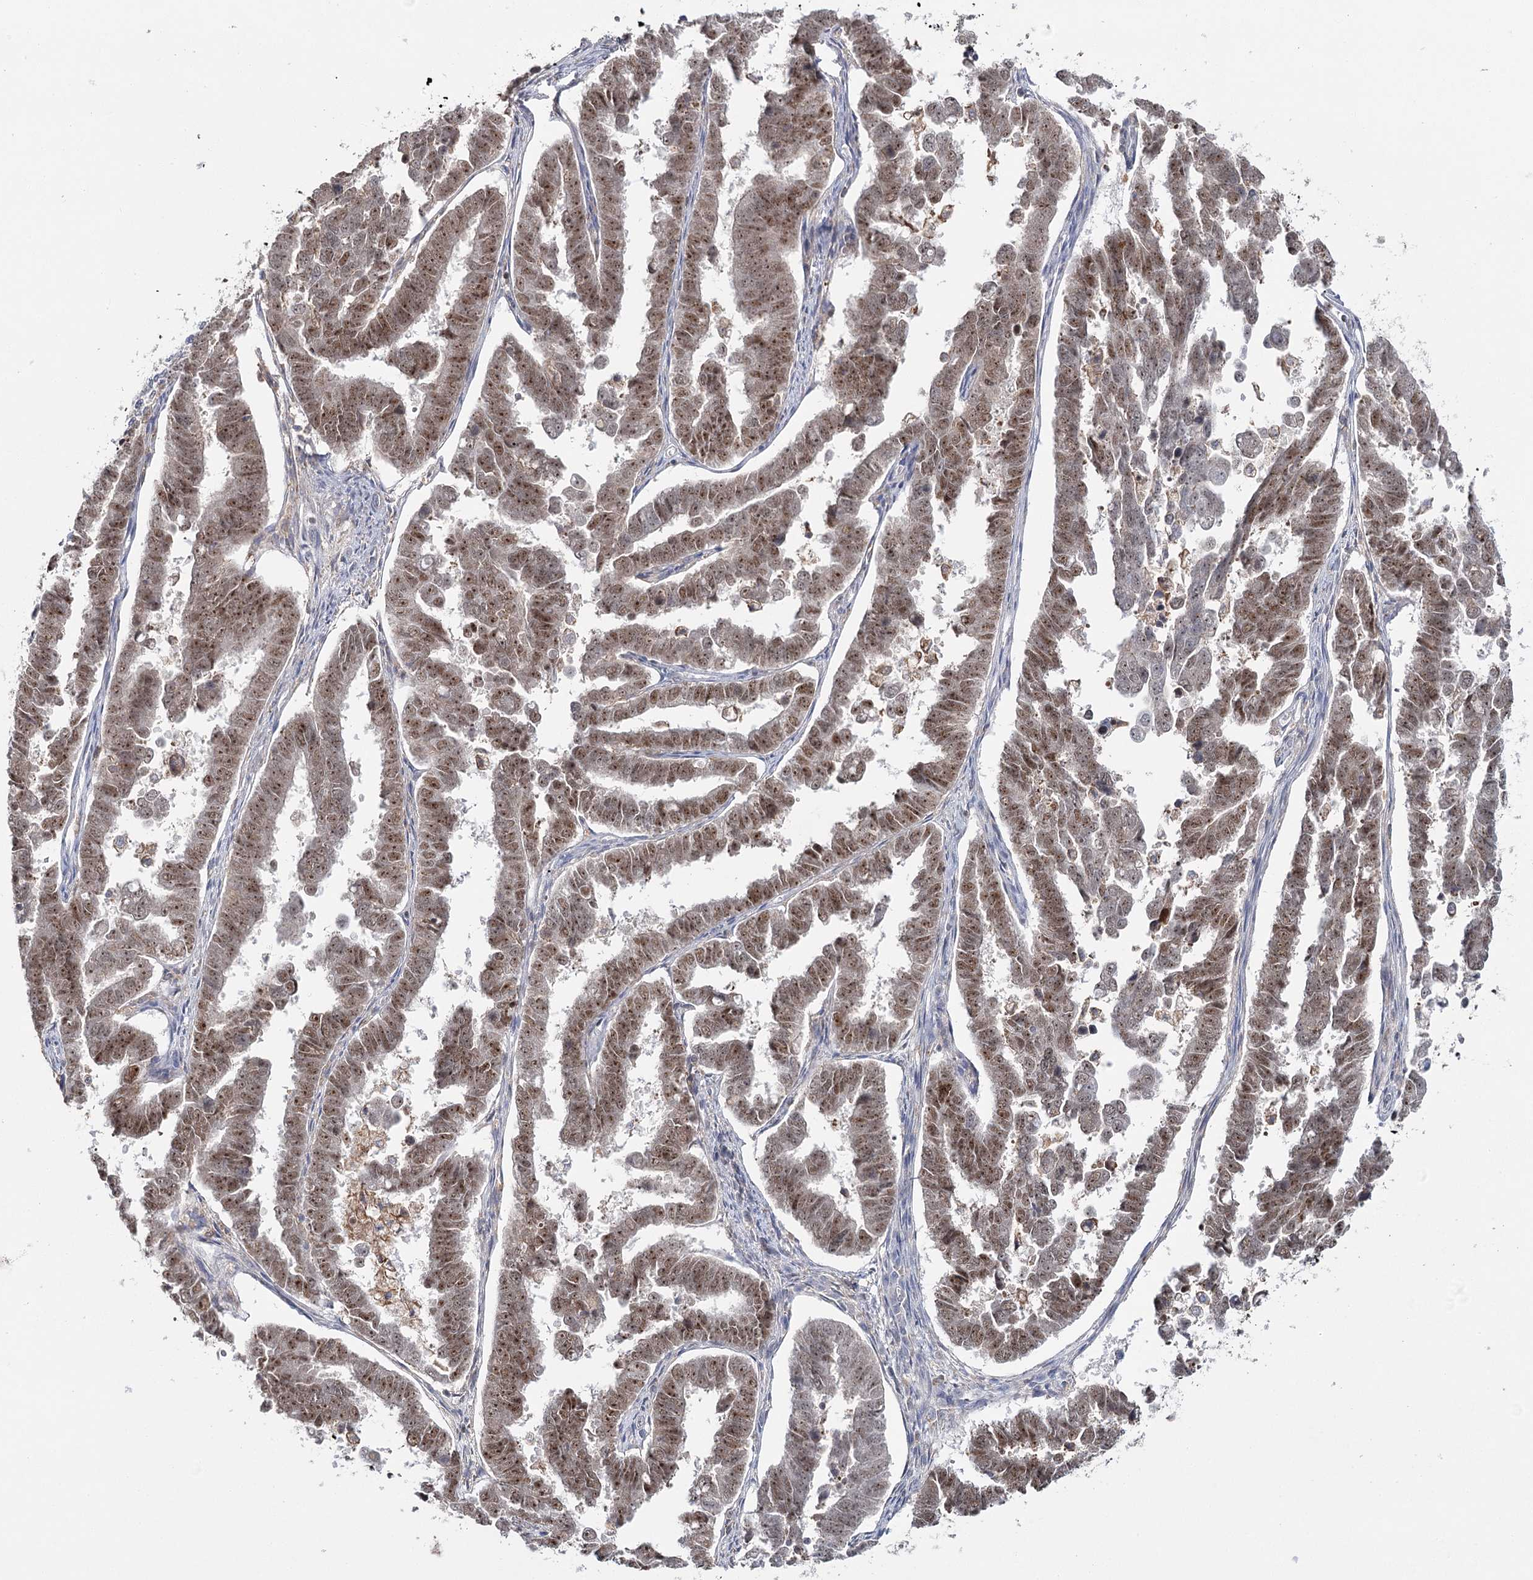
{"staining": {"intensity": "moderate", "quantity": ">75%", "location": "cytoplasmic/membranous"}, "tissue": "endometrial cancer", "cell_type": "Tumor cells", "image_type": "cancer", "snomed": [{"axis": "morphology", "description": "Adenocarcinoma, NOS"}, {"axis": "topography", "description": "Endometrium"}], "caption": "Endometrial cancer (adenocarcinoma) stained with a protein marker displays moderate staining in tumor cells.", "gene": "ZC3H8", "patient": {"sex": "female", "age": 75}}